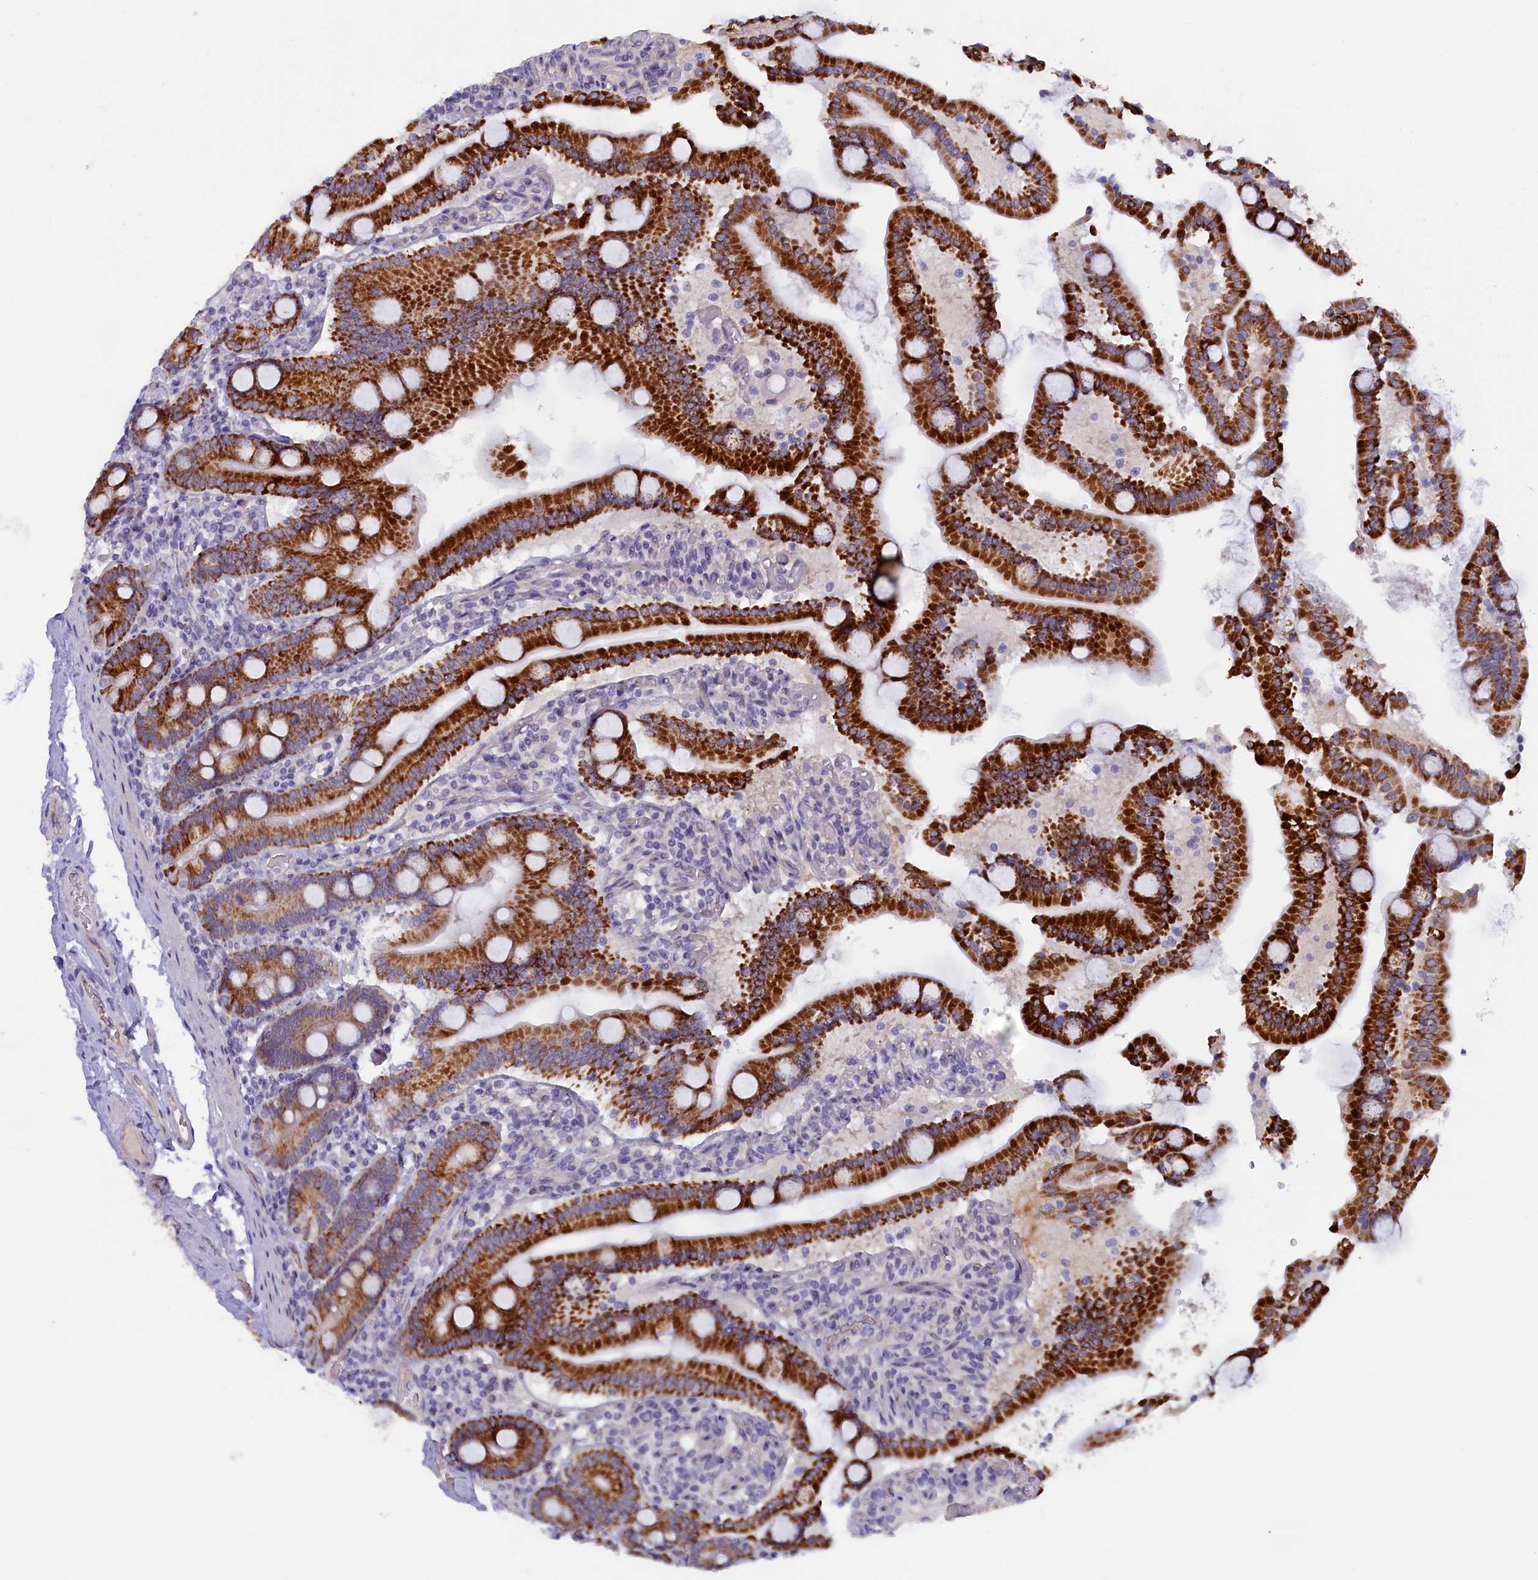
{"staining": {"intensity": "strong", "quantity": ">75%", "location": "cytoplasmic/membranous"}, "tissue": "duodenum", "cell_type": "Glandular cells", "image_type": "normal", "snomed": [{"axis": "morphology", "description": "Normal tissue, NOS"}, {"axis": "topography", "description": "Duodenum"}], "caption": "Duodenum stained with DAB immunohistochemistry (IHC) shows high levels of strong cytoplasmic/membranous staining in about >75% of glandular cells.", "gene": "ZSWIM4", "patient": {"sex": "male", "age": 55}}